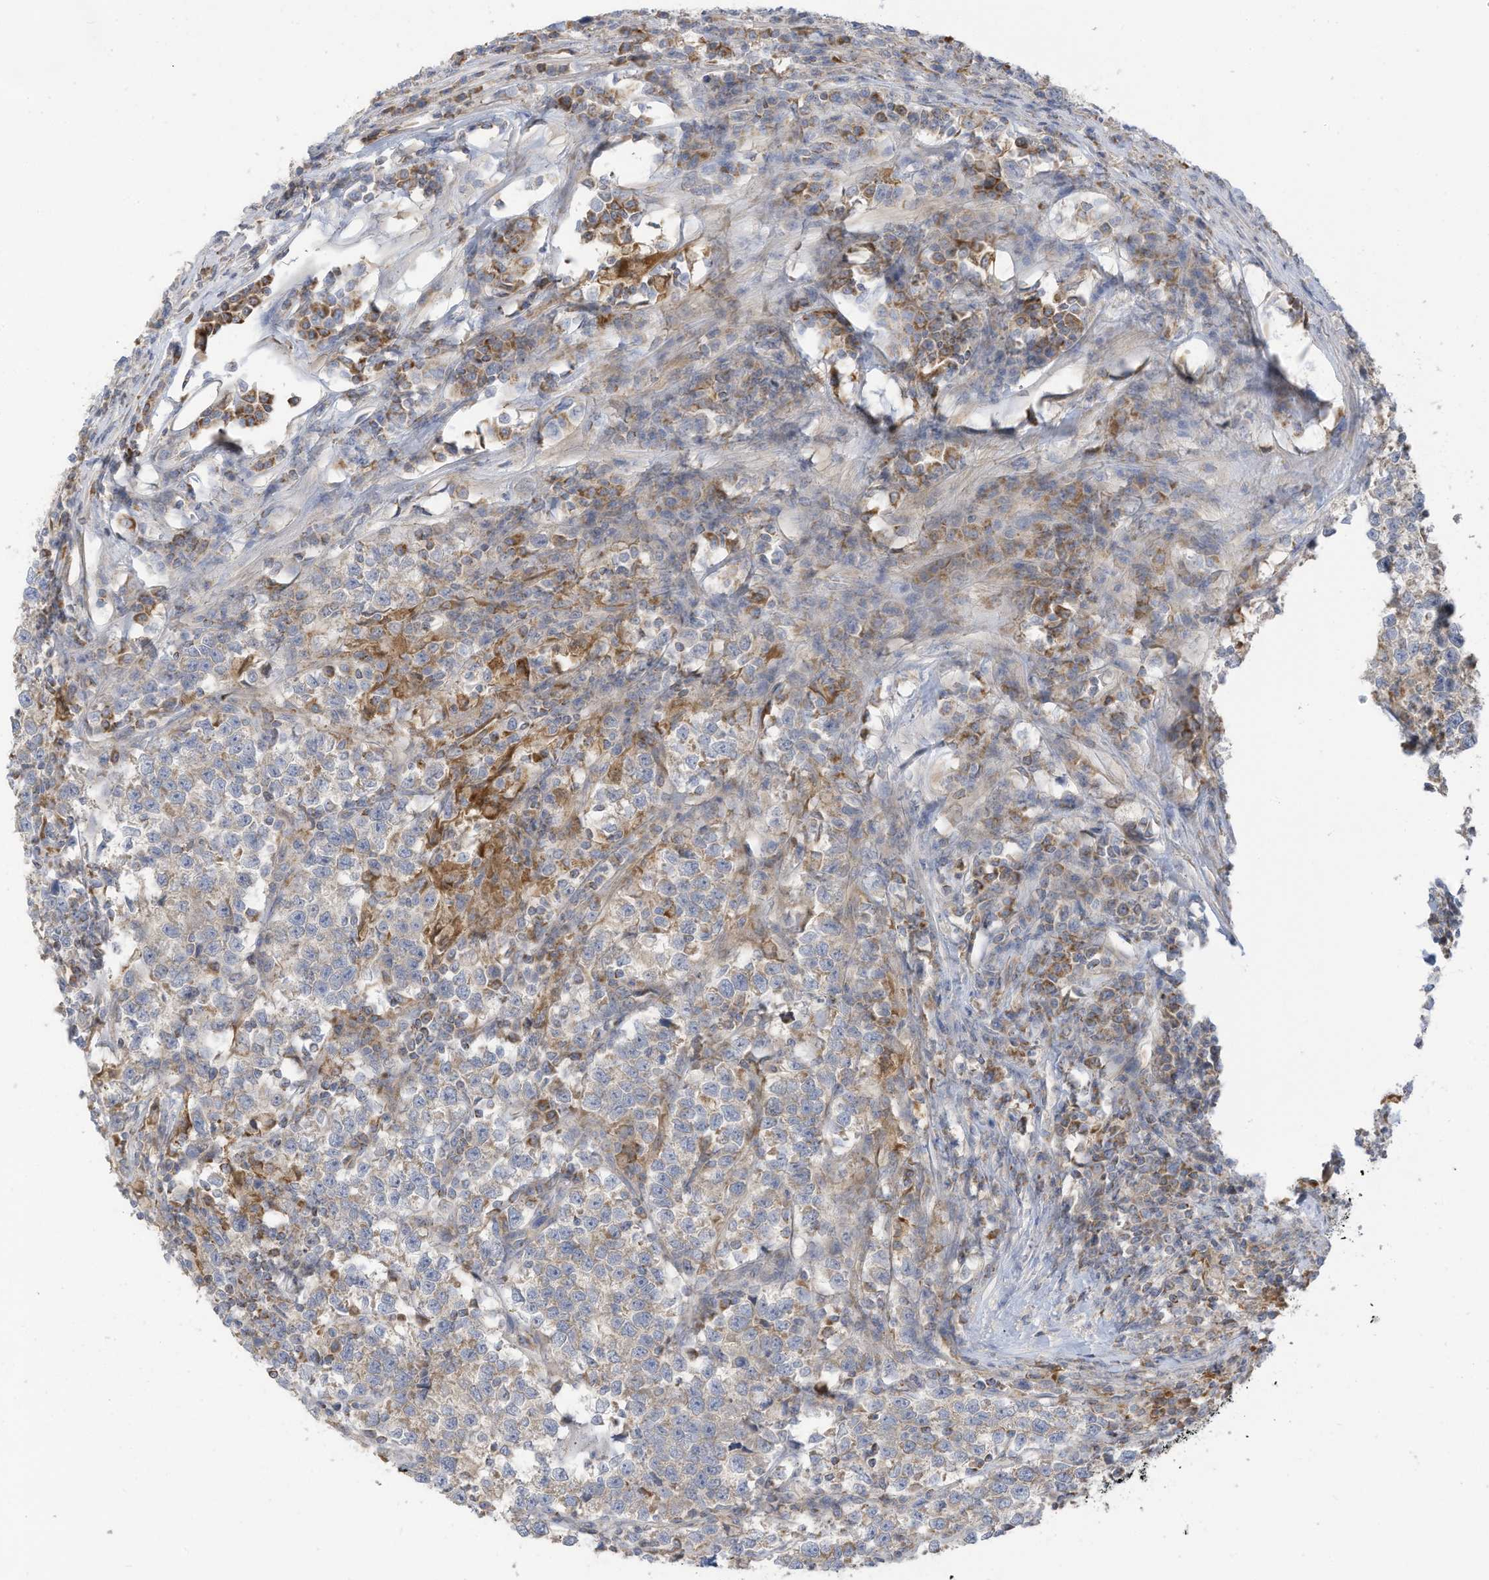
{"staining": {"intensity": "weak", "quantity": "<25%", "location": "cytoplasmic/membranous"}, "tissue": "testis cancer", "cell_type": "Tumor cells", "image_type": "cancer", "snomed": [{"axis": "morphology", "description": "Normal tissue, NOS"}, {"axis": "morphology", "description": "Seminoma, NOS"}, {"axis": "topography", "description": "Testis"}], "caption": "Tumor cells show no significant expression in seminoma (testis).", "gene": "GTPBP2", "patient": {"sex": "male", "age": 43}}